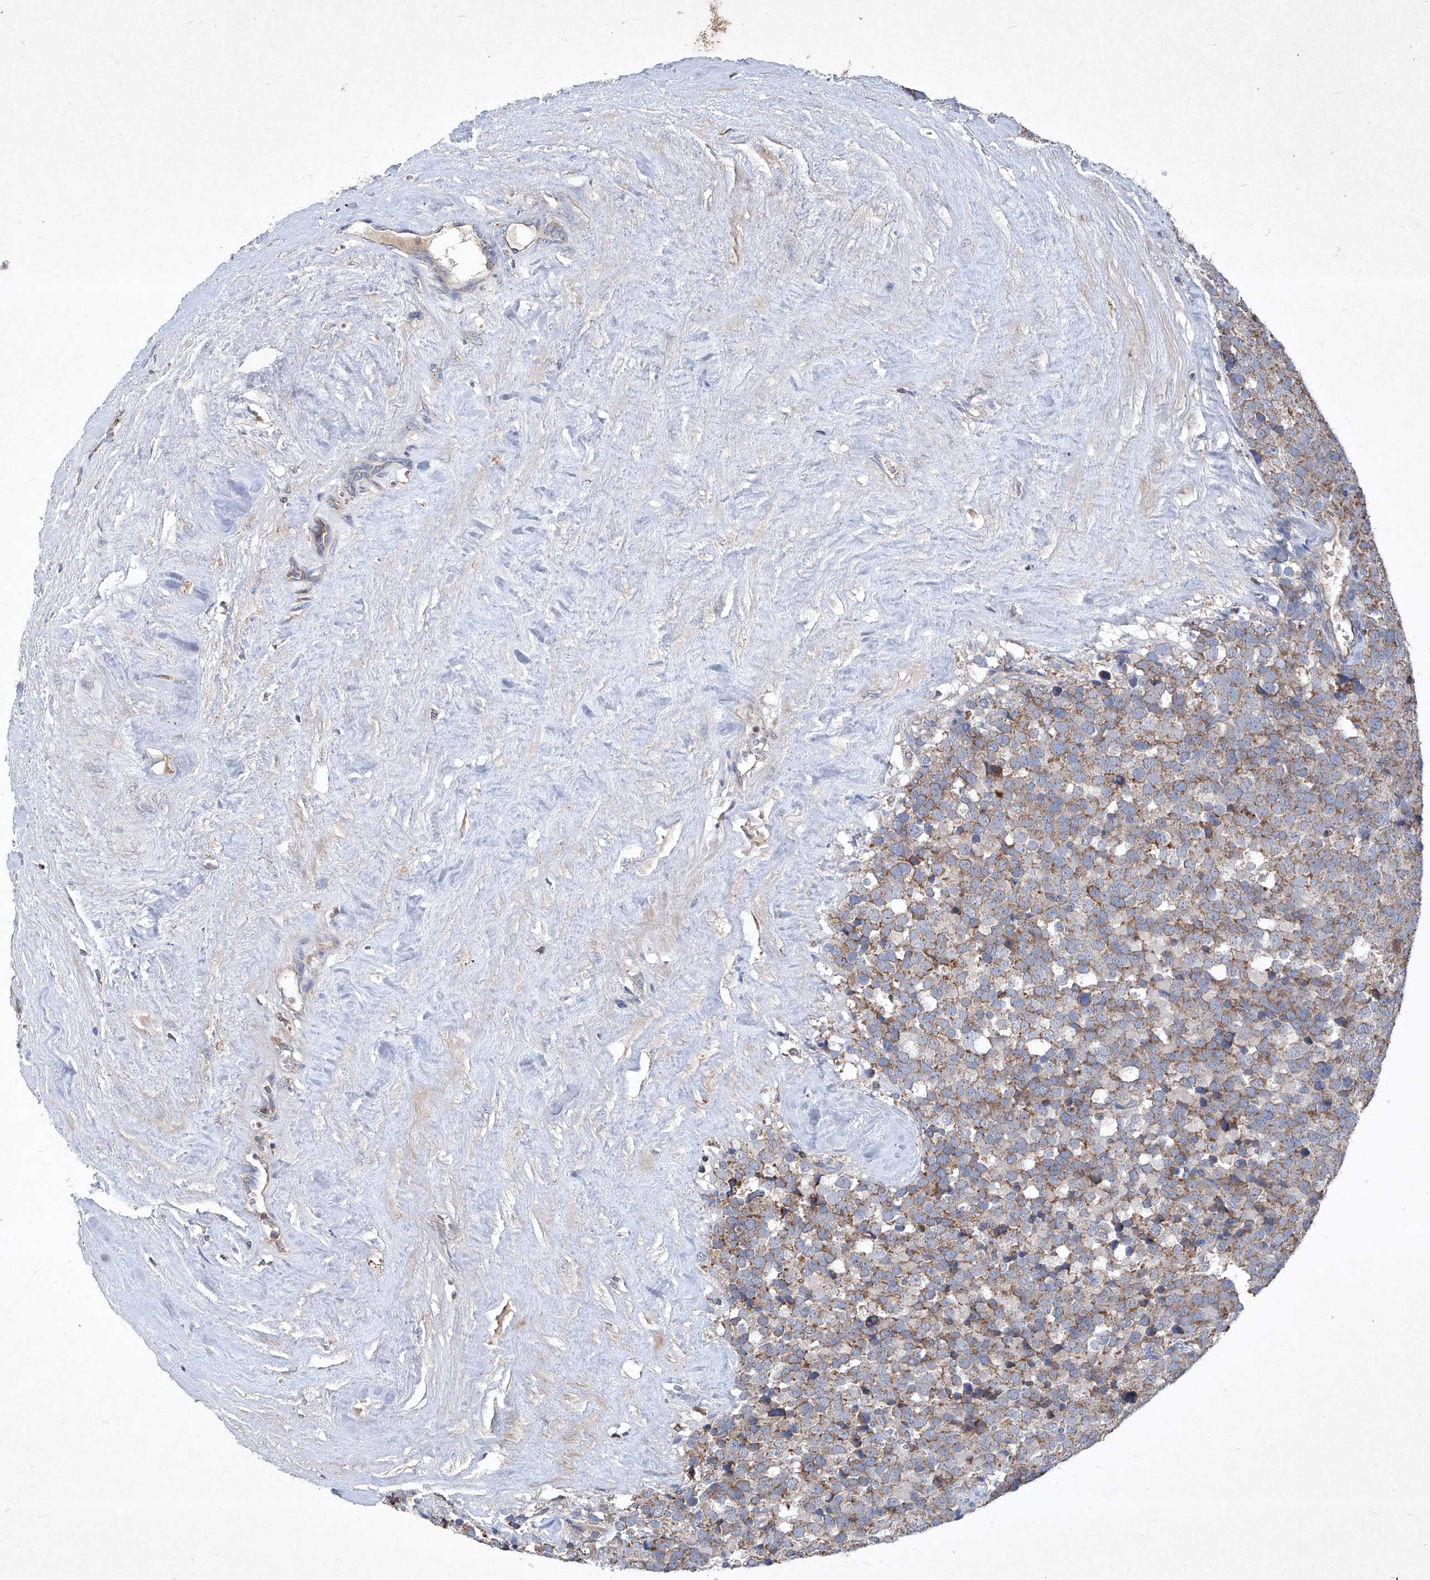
{"staining": {"intensity": "weak", "quantity": ">75%", "location": "cytoplasmic/membranous"}, "tissue": "testis cancer", "cell_type": "Tumor cells", "image_type": "cancer", "snomed": [{"axis": "morphology", "description": "Seminoma, NOS"}, {"axis": "topography", "description": "Testis"}], "caption": "Immunohistochemical staining of testis cancer (seminoma) displays low levels of weak cytoplasmic/membranous protein staining in approximately >75% of tumor cells.", "gene": "EPHA8", "patient": {"sex": "male", "age": 71}}